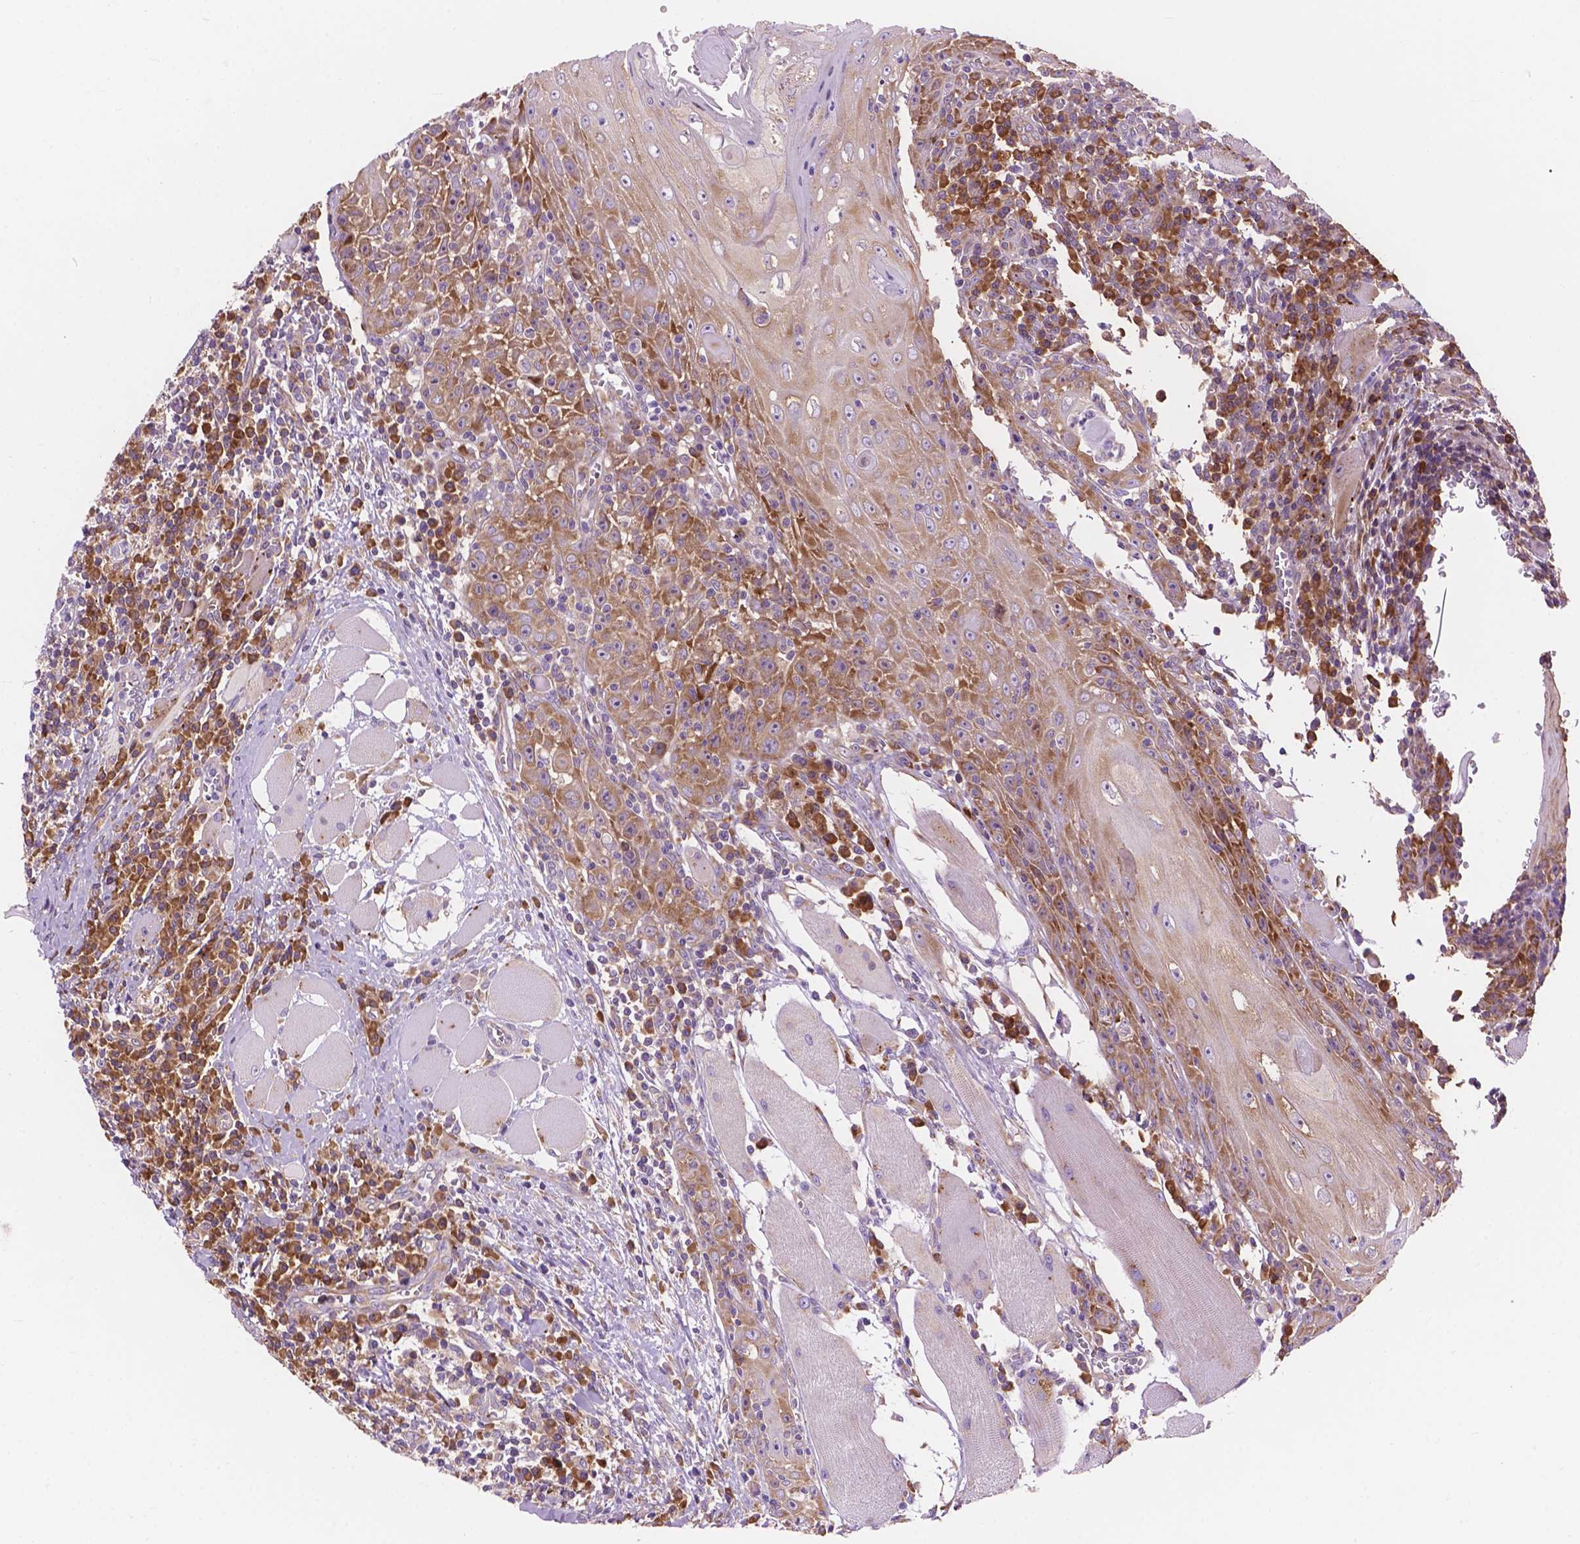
{"staining": {"intensity": "moderate", "quantity": ">75%", "location": "cytoplasmic/membranous"}, "tissue": "head and neck cancer", "cell_type": "Tumor cells", "image_type": "cancer", "snomed": [{"axis": "morphology", "description": "Normal tissue, NOS"}, {"axis": "morphology", "description": "Squamous cell carcinoma, NOS"}, {"axis": "topography", "description": "Oral tissue"}, {"axis": "topography", "description": "Head-Neck"}], "caption": "A brown stain highlights moderate cytoplasmic/membranous positivity of a protein in human head and neck squamous cell carcinoma tumor cells. The staining was performed using DAB (3,3'-diaminobenzidine) to visualize the protein expression in brown, while the nuclei were stained in blue with hematoxylin (Magnification: 20x).", "gene": "RPL37A", "patient": {"sex": "male", "age": 52}}